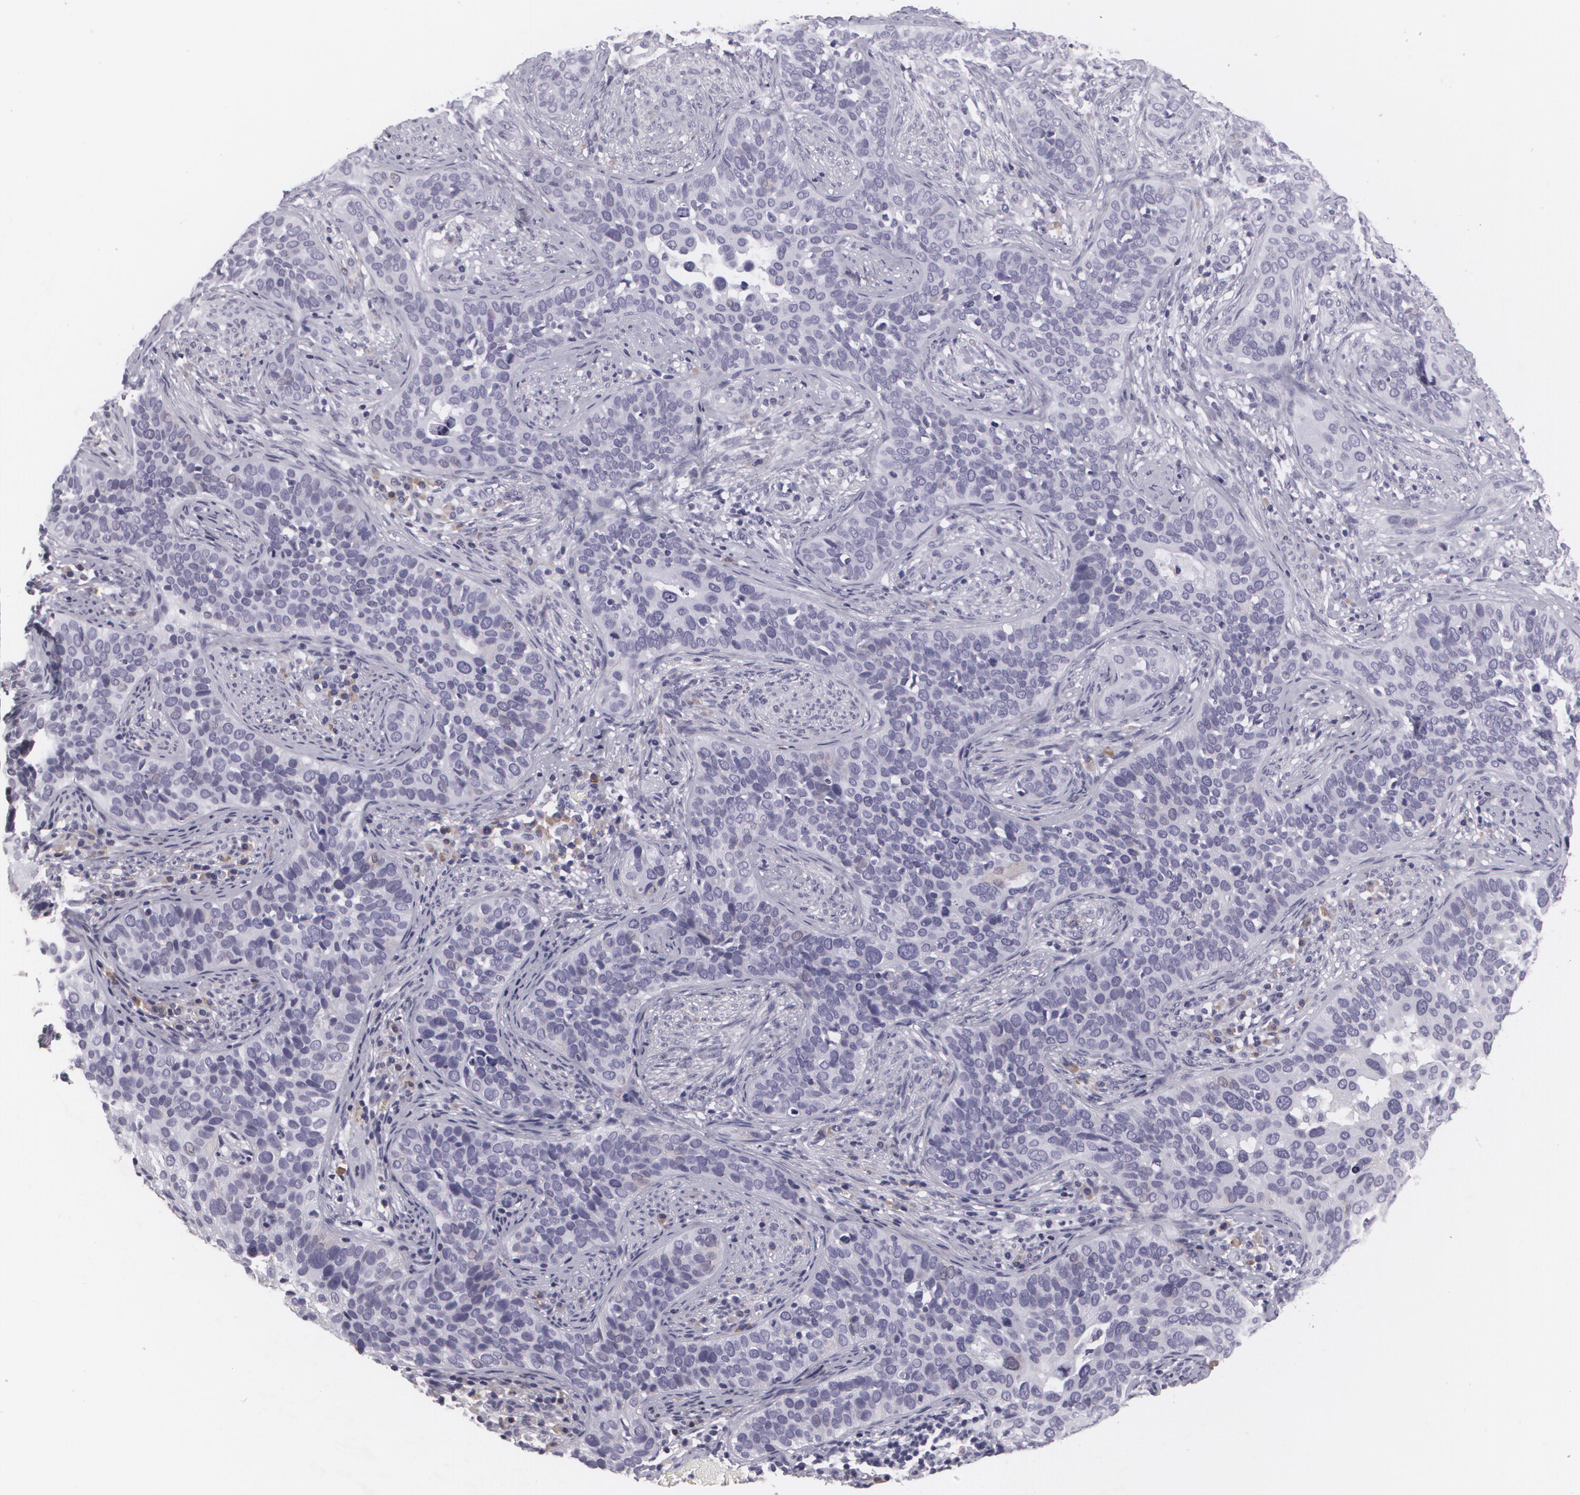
{"staining": {"intensity": "negative", "quantity": "none", "location": "none"}, "tissue": "cervical cancer", "cell_type": "Tumor cells", "image_type": "cancer", "snomed": [{"axis": "morphology", "description": "Squamous cell carcinoma, NOS"}, {"axis": "topography", "description": "Cervix"}], "caption": "There is no significant positivity in tumor cells of cervical cancer.", "gene": "MAP2", "patient": {"sex": "female", "age": 31}}